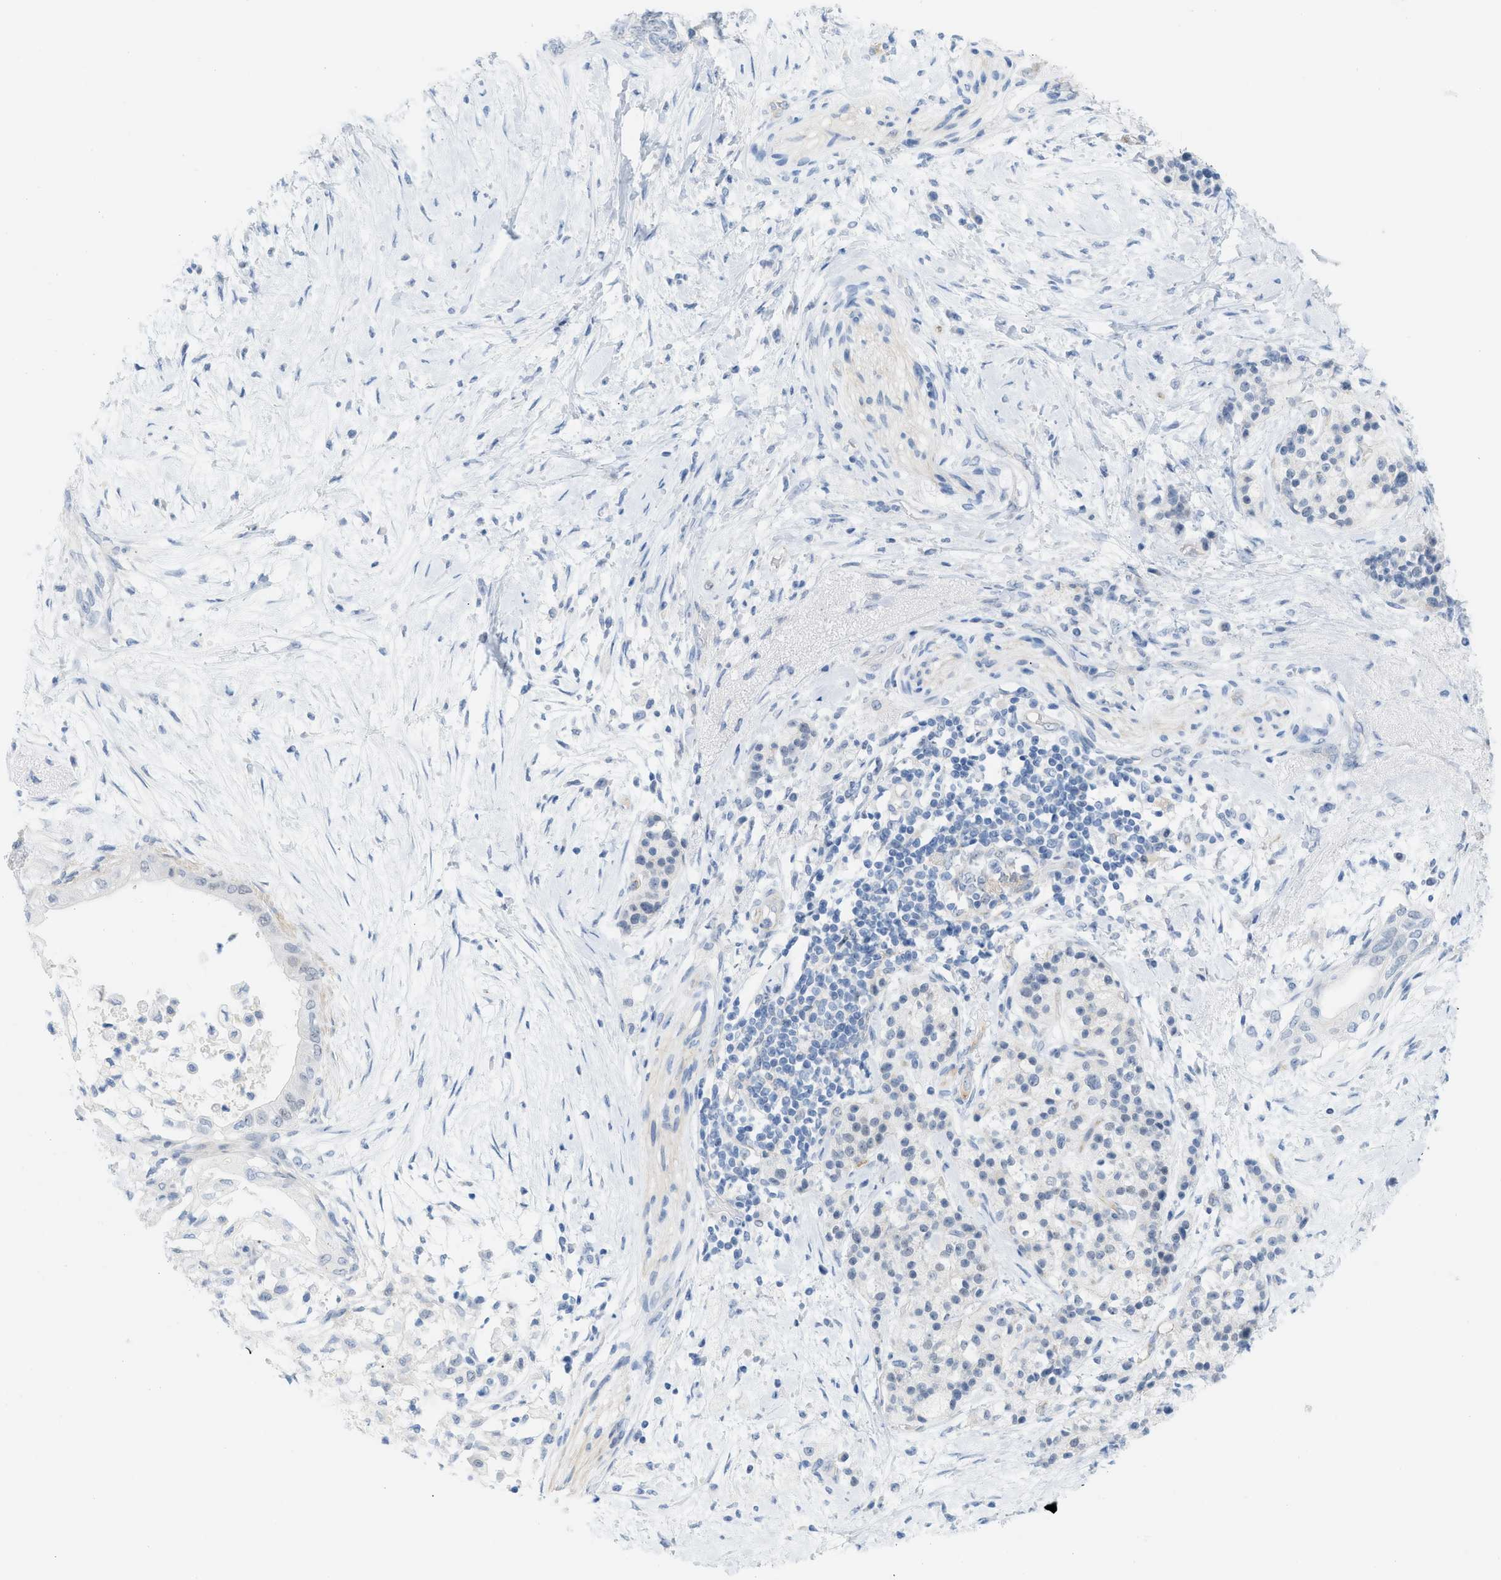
{"staining": {"intensity": "negative", "quantity": "none", "location": "none"}, "tissue": "pancreatic cancer", "cell_type": "Tumor cells", "image_type": "cancer", "snomed": [{"axis": "morphology", "description": "Normal tissue, NOS"}, {"axis": "morphology", "description": "Adenocarcinoma, NOS"}, {"axis": "topography", "description": "Pancreas"}, {"axis": "topography", "description": "Duodenum"}], "caption": "Immunohistochemical staining of human pancreatic adenocarcinoma reveals no significant staining in tumor cells. Nuclei are stained in blue.", "gene": "HLTF", "patient": {"sex": "female", "age": 60}}